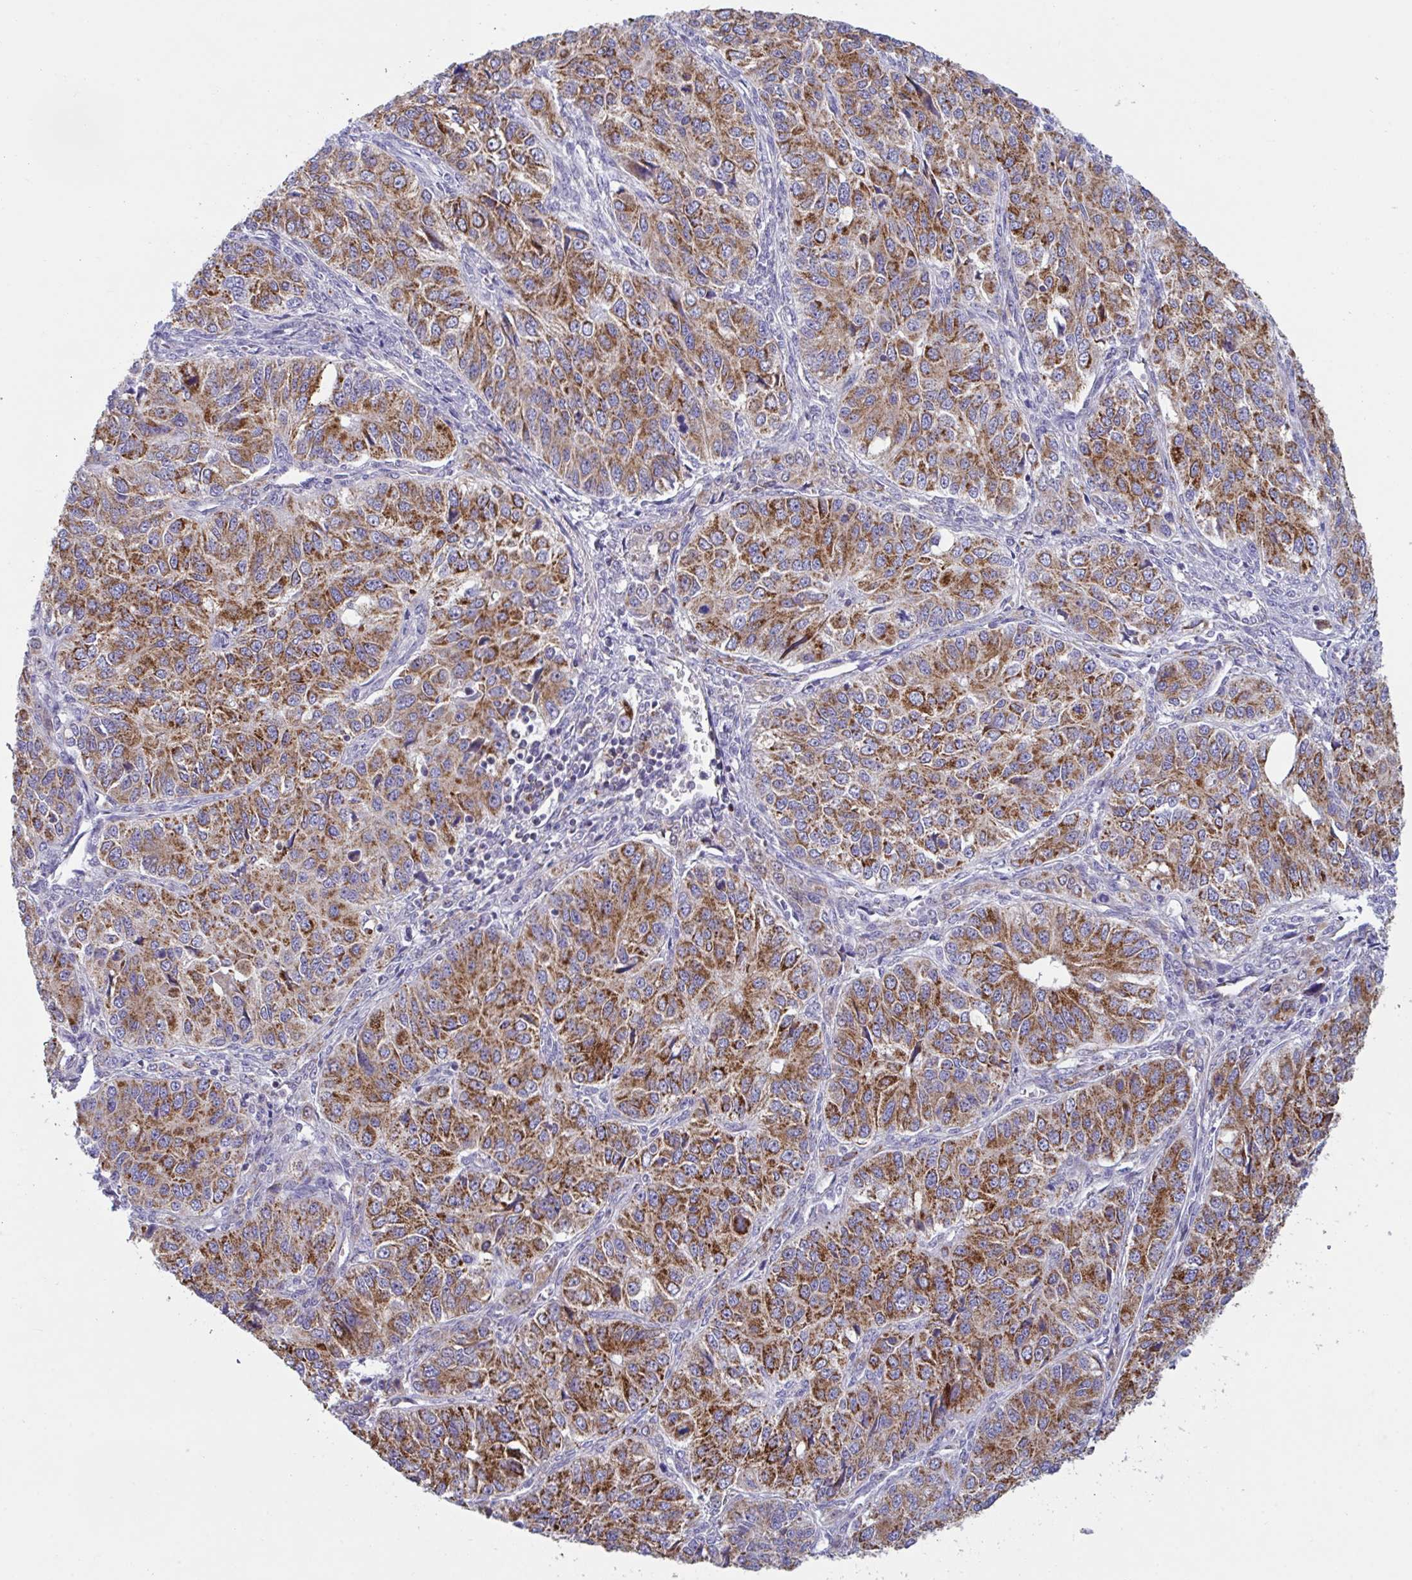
{"staining": {"intensity": "strong", "quantity": ">75%", "location": "cytoplasmic/membranous"}, "tissue": "ovarian cancer", "cell_type": "Tumor cells", "image_type": "cancer", "snomed": [{"axis": "morphology", "description": "Carcinoma, endometroid"}, {"axis": "topography", "description": "Ovary"}], "caption": "Immunohistochemistry of human ovarian cancer reveals high levels of strong cytoplasmic/membranous positivity in about >75% of tumor cells.", "gene": "BCAT2", "patient": {"sex": "female", "age": 51}}